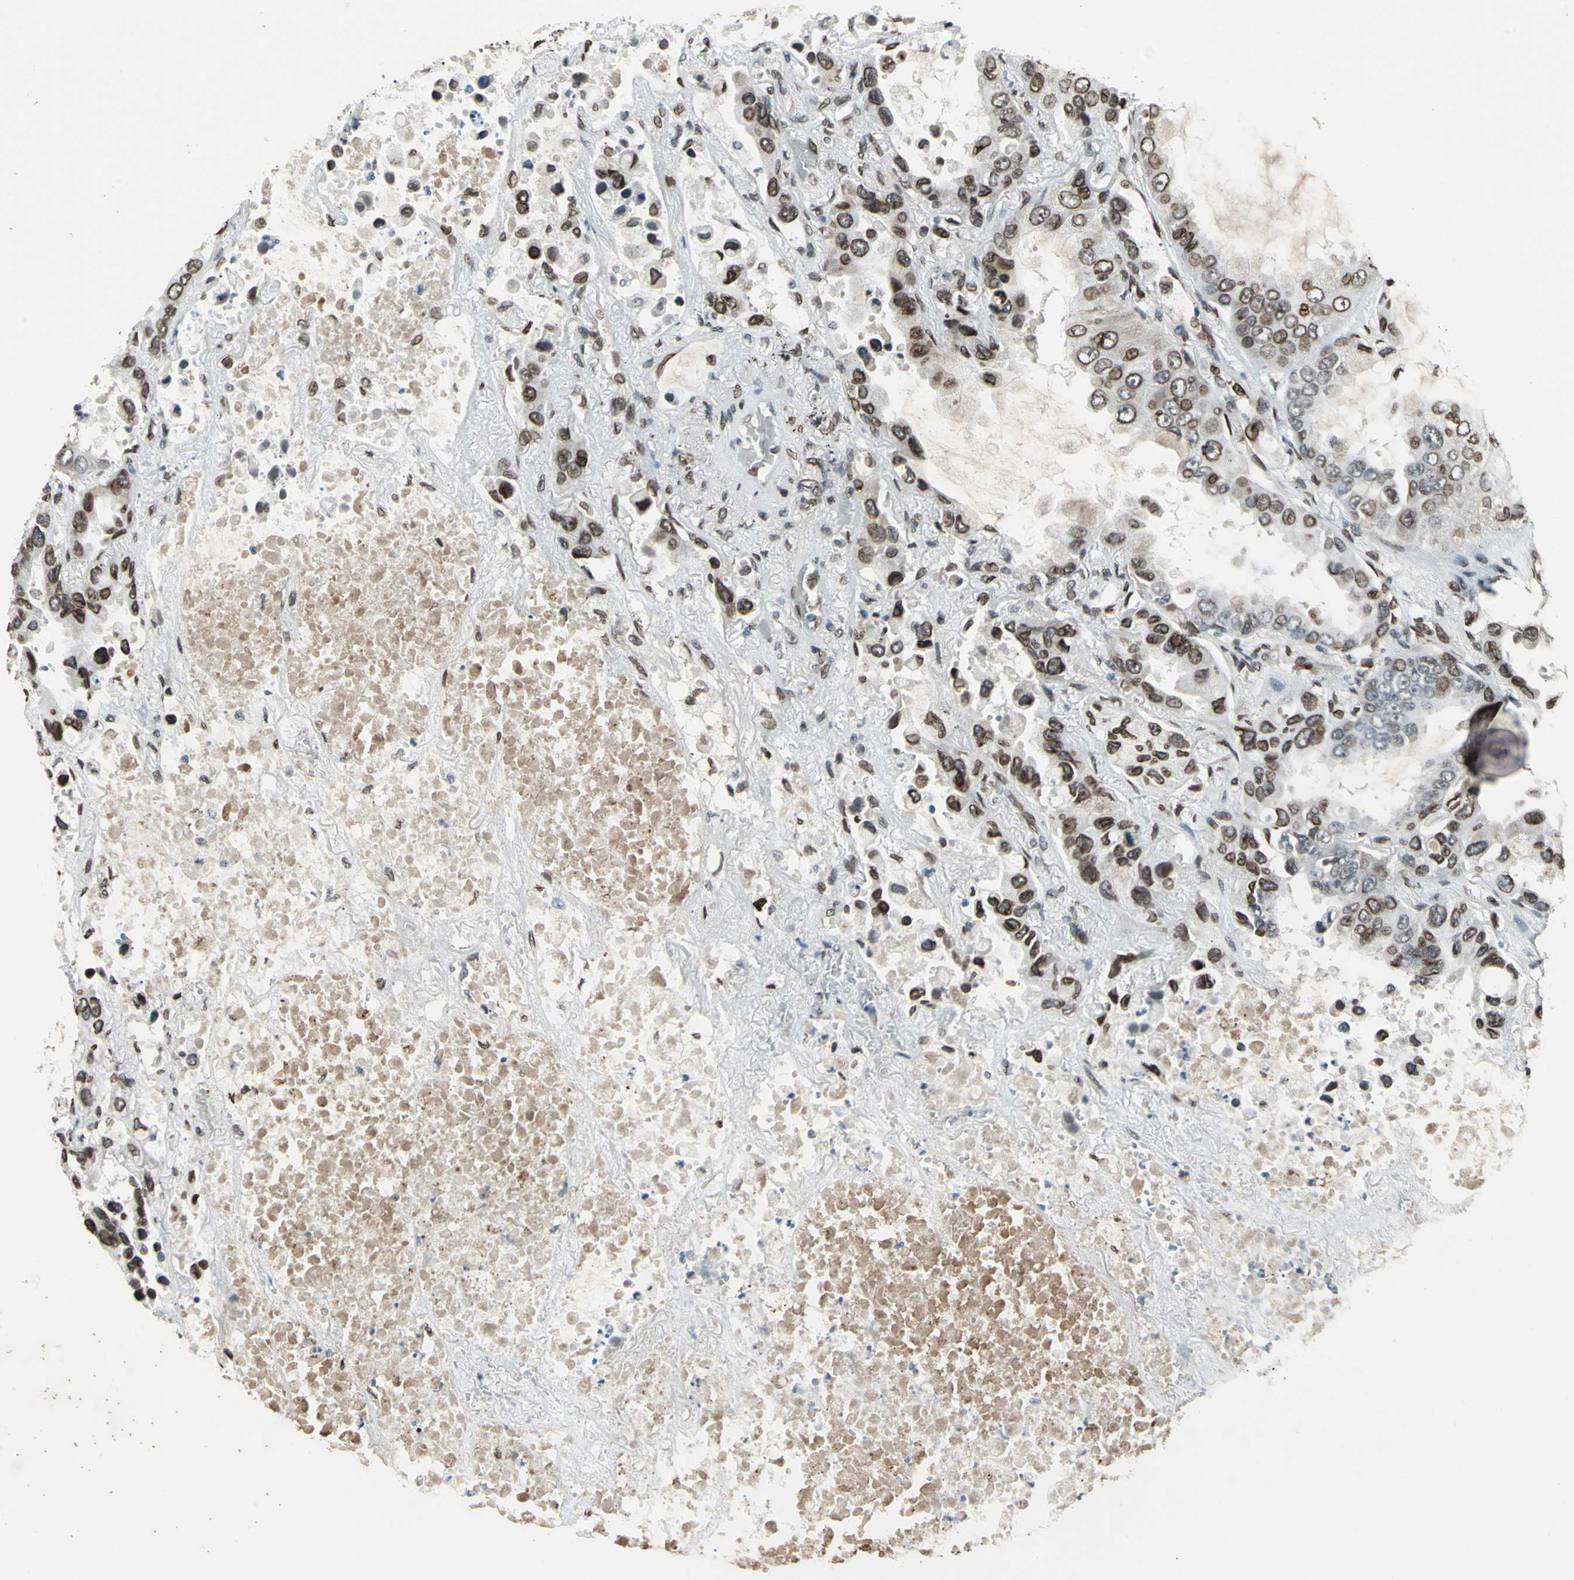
{"staining": {"intensity": "strong", "quantity": ">75%", "location": "cytoplasmic/membranous,nuclear"}, "tissue": "lung cancer", "cell_type": "Tumor cells", "image_type": "cancer", "snomed": [{"axis": "morphology", "description": "Adenocarcinoma, NOS"}, {"axis": "topography", "description": "Lung"}], "caption": "Brown immunohistochemical staining in adenocarcinoma (lung) exhibits strong cytoplasmic/membranous and nuclear positivity in approximately >75% of tumor cells.", "gene": "ISY1", "patient": {"sex": "male", "age": 64}}